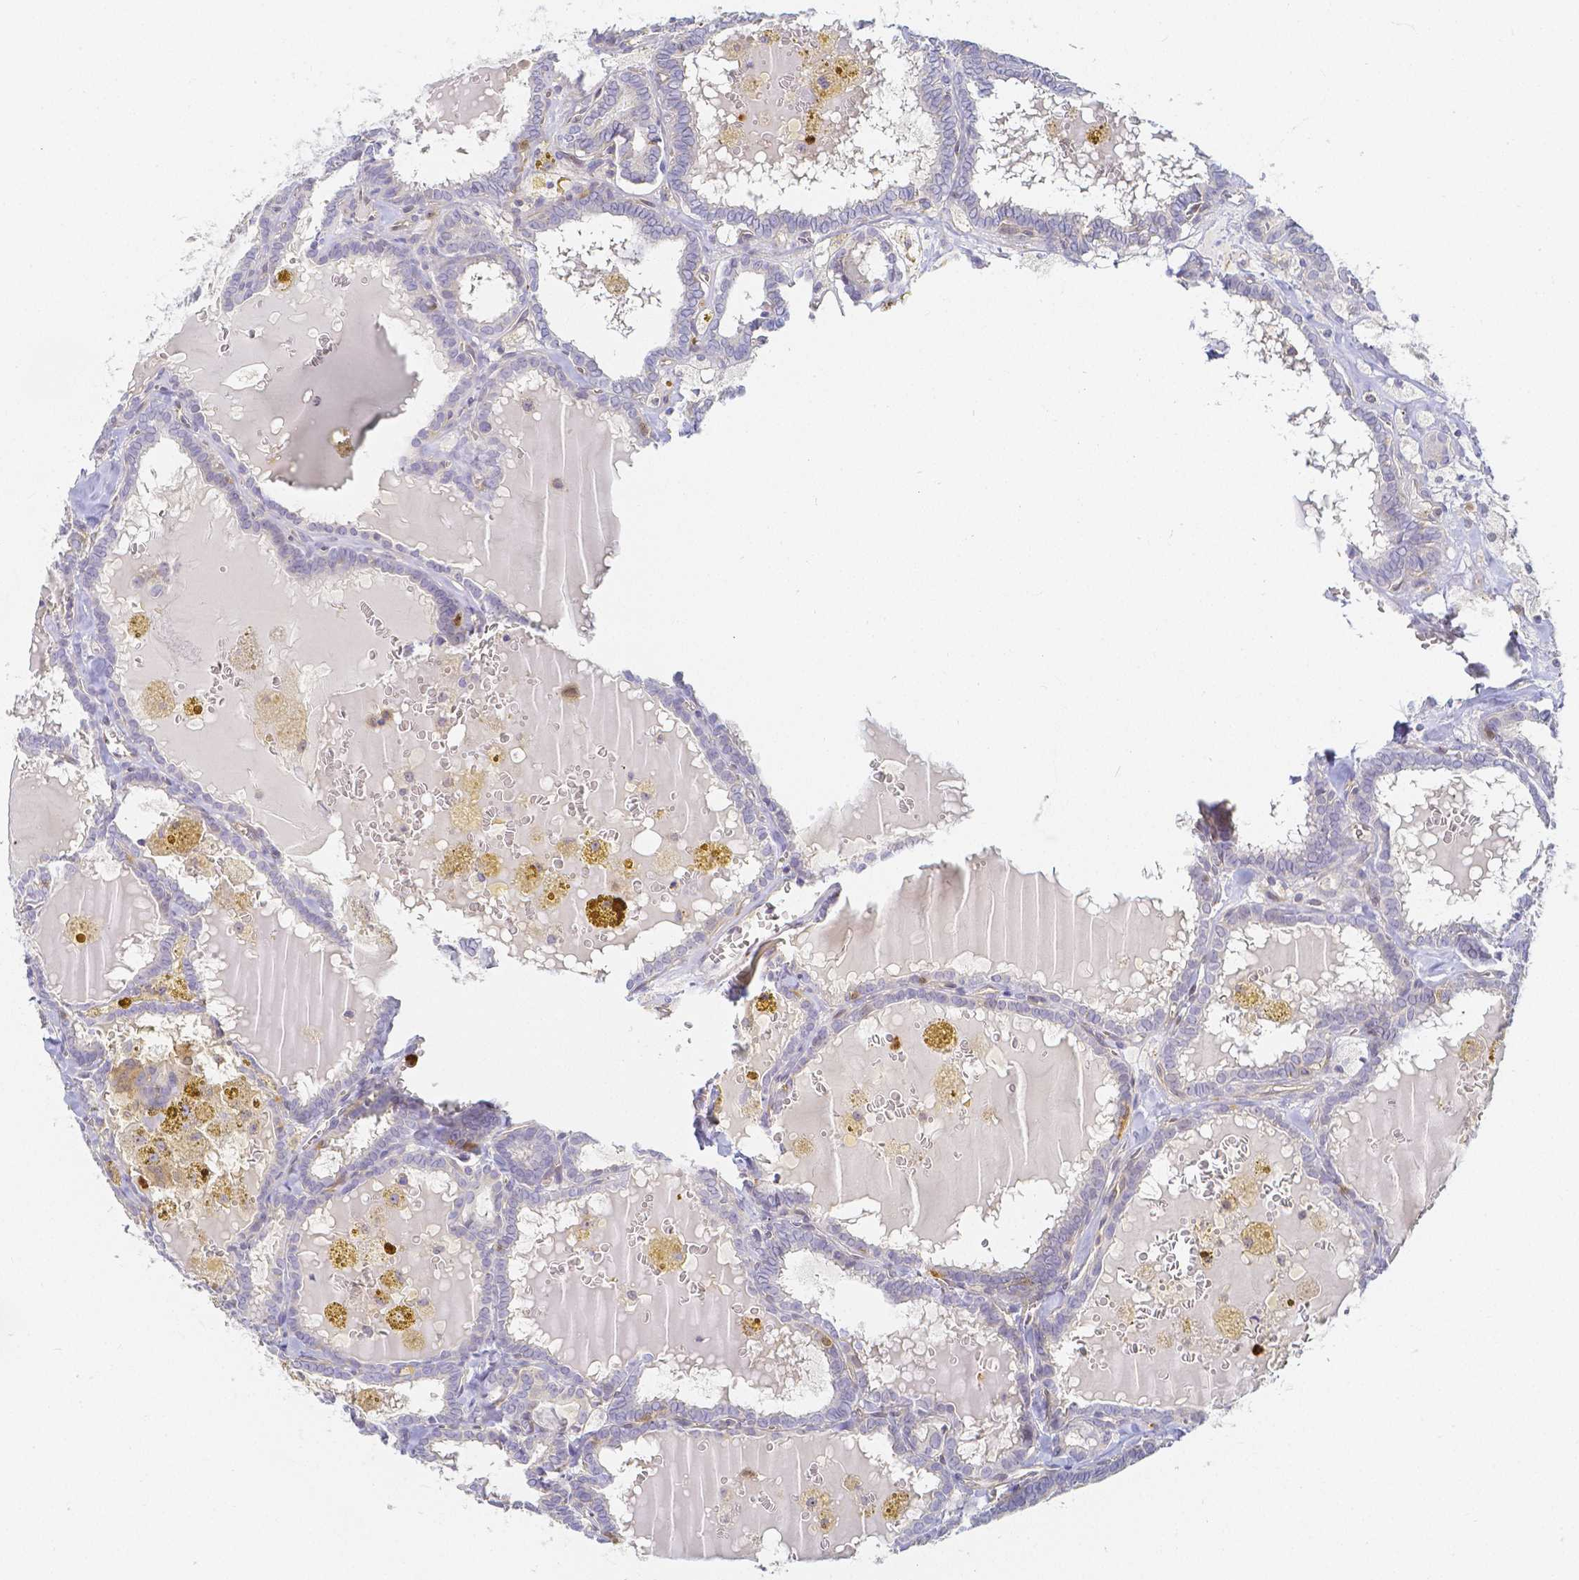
{"staining": {"intensity": "negative", "quantity": "none", "location": "none"}, "tissue": "thyroid cancer", "cell_type": "Tumor cells", "image_type": "cancer", "snomed": [{"axis": "morphology", "description": "Papillary adenocarcinoma, NOS"}, {"axis": "topography", "description": "Thyroid gland"}], "caption": "Tumor cells show no significant positivity in papillary adenocarcinoma (thyroid).", "gene": "KCNH1", "patient": {"sex": "female", "age": 39}}